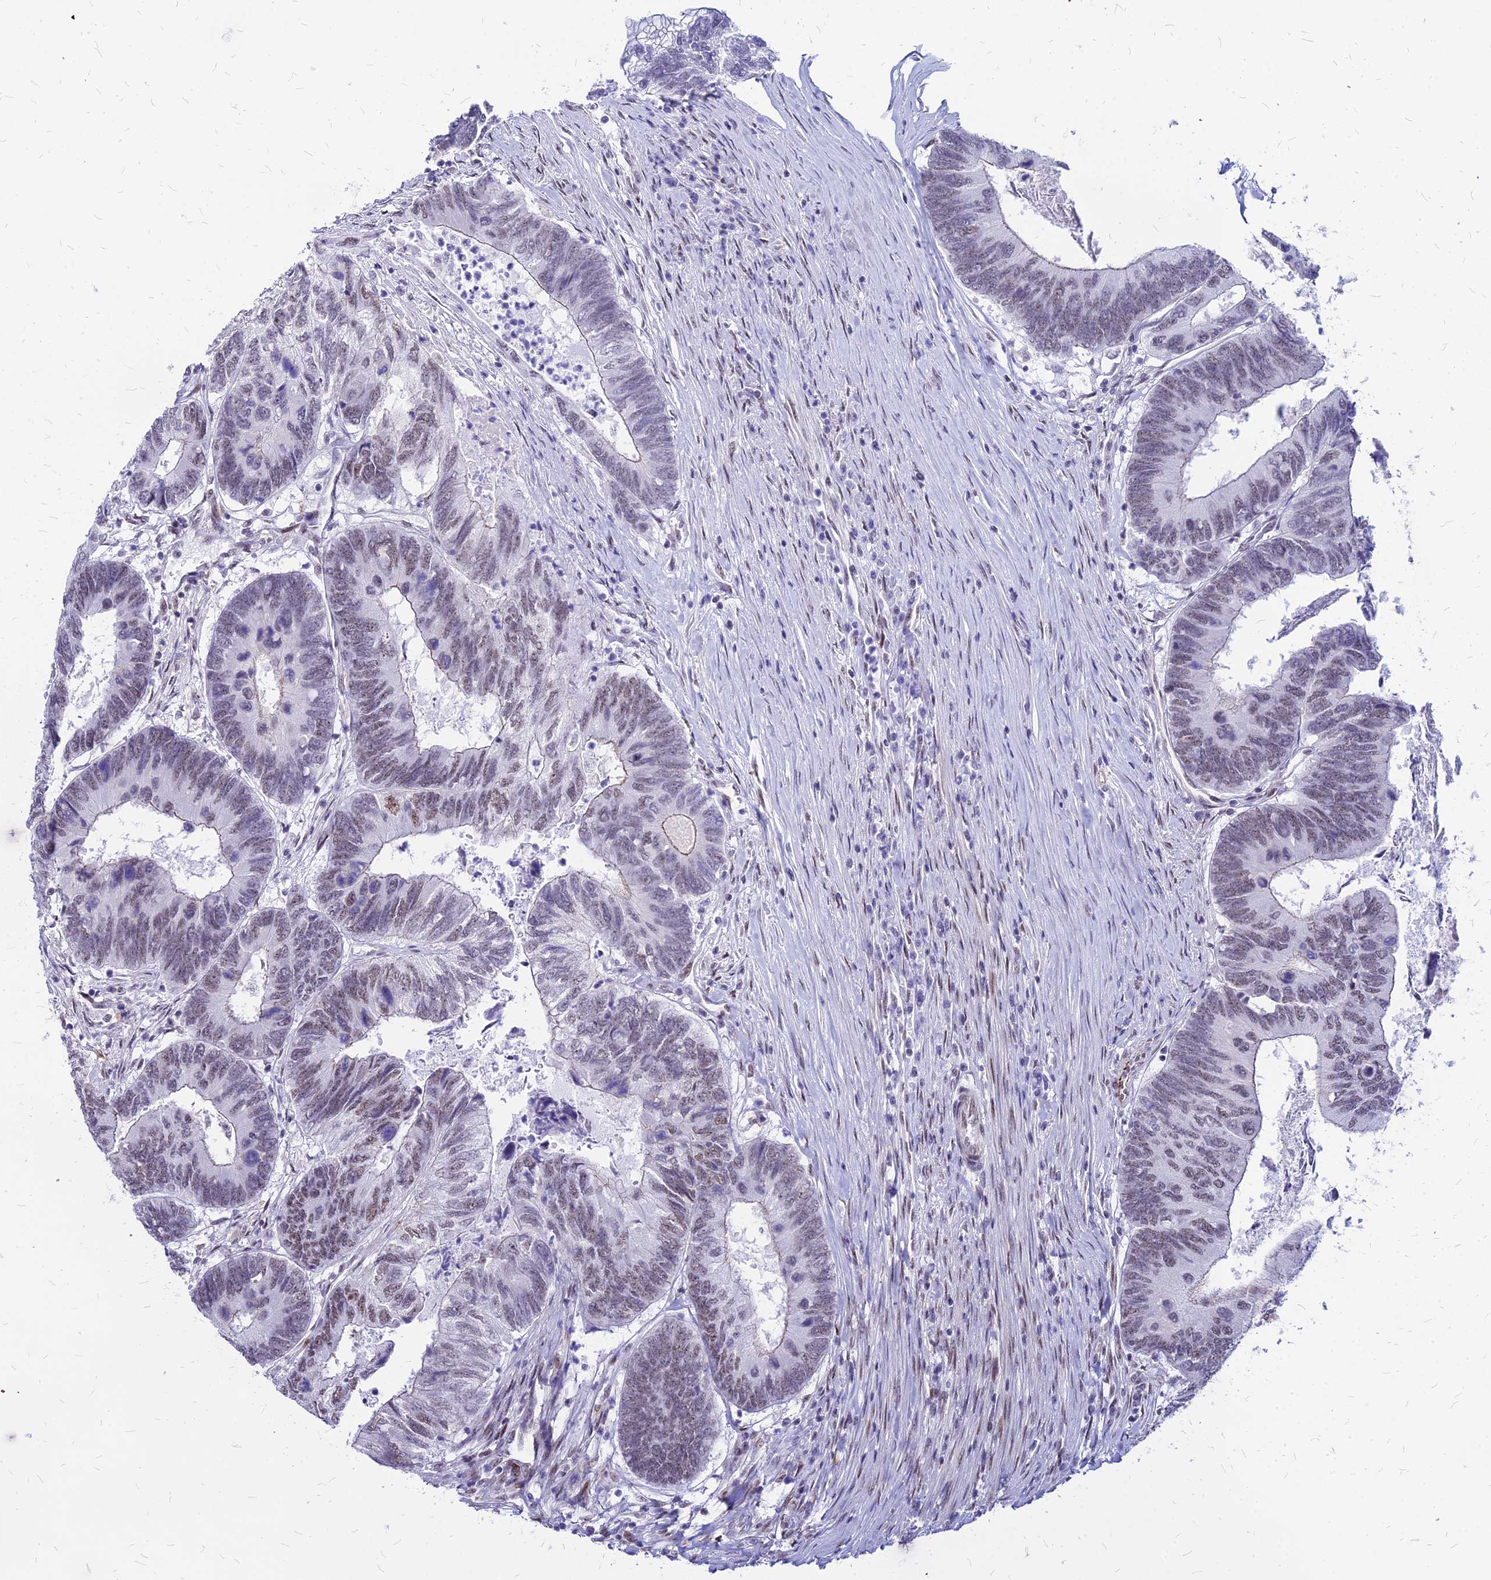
{"staining": {"intensity": "moderate", "quantity": "25%-75%", "location": "nuclear"}, "tissue": "colorectal cancer", "cell_type": "Tumor cells", "image_type": "cancer", "snomed": [{"axis": "morphology", "description": "Adenocarcinoma, NOS"}, {"axis": "topography", "description": "Colon"}], "caption": "An image showing moderate nuclear staining in about 25%-75% of tumor cells in colorectal cancer (adenocarcinoma), as visualized by brown immunohistochemical staining.", "gene": "FDX2", "patient": {"sex": "female", "age": 67}}